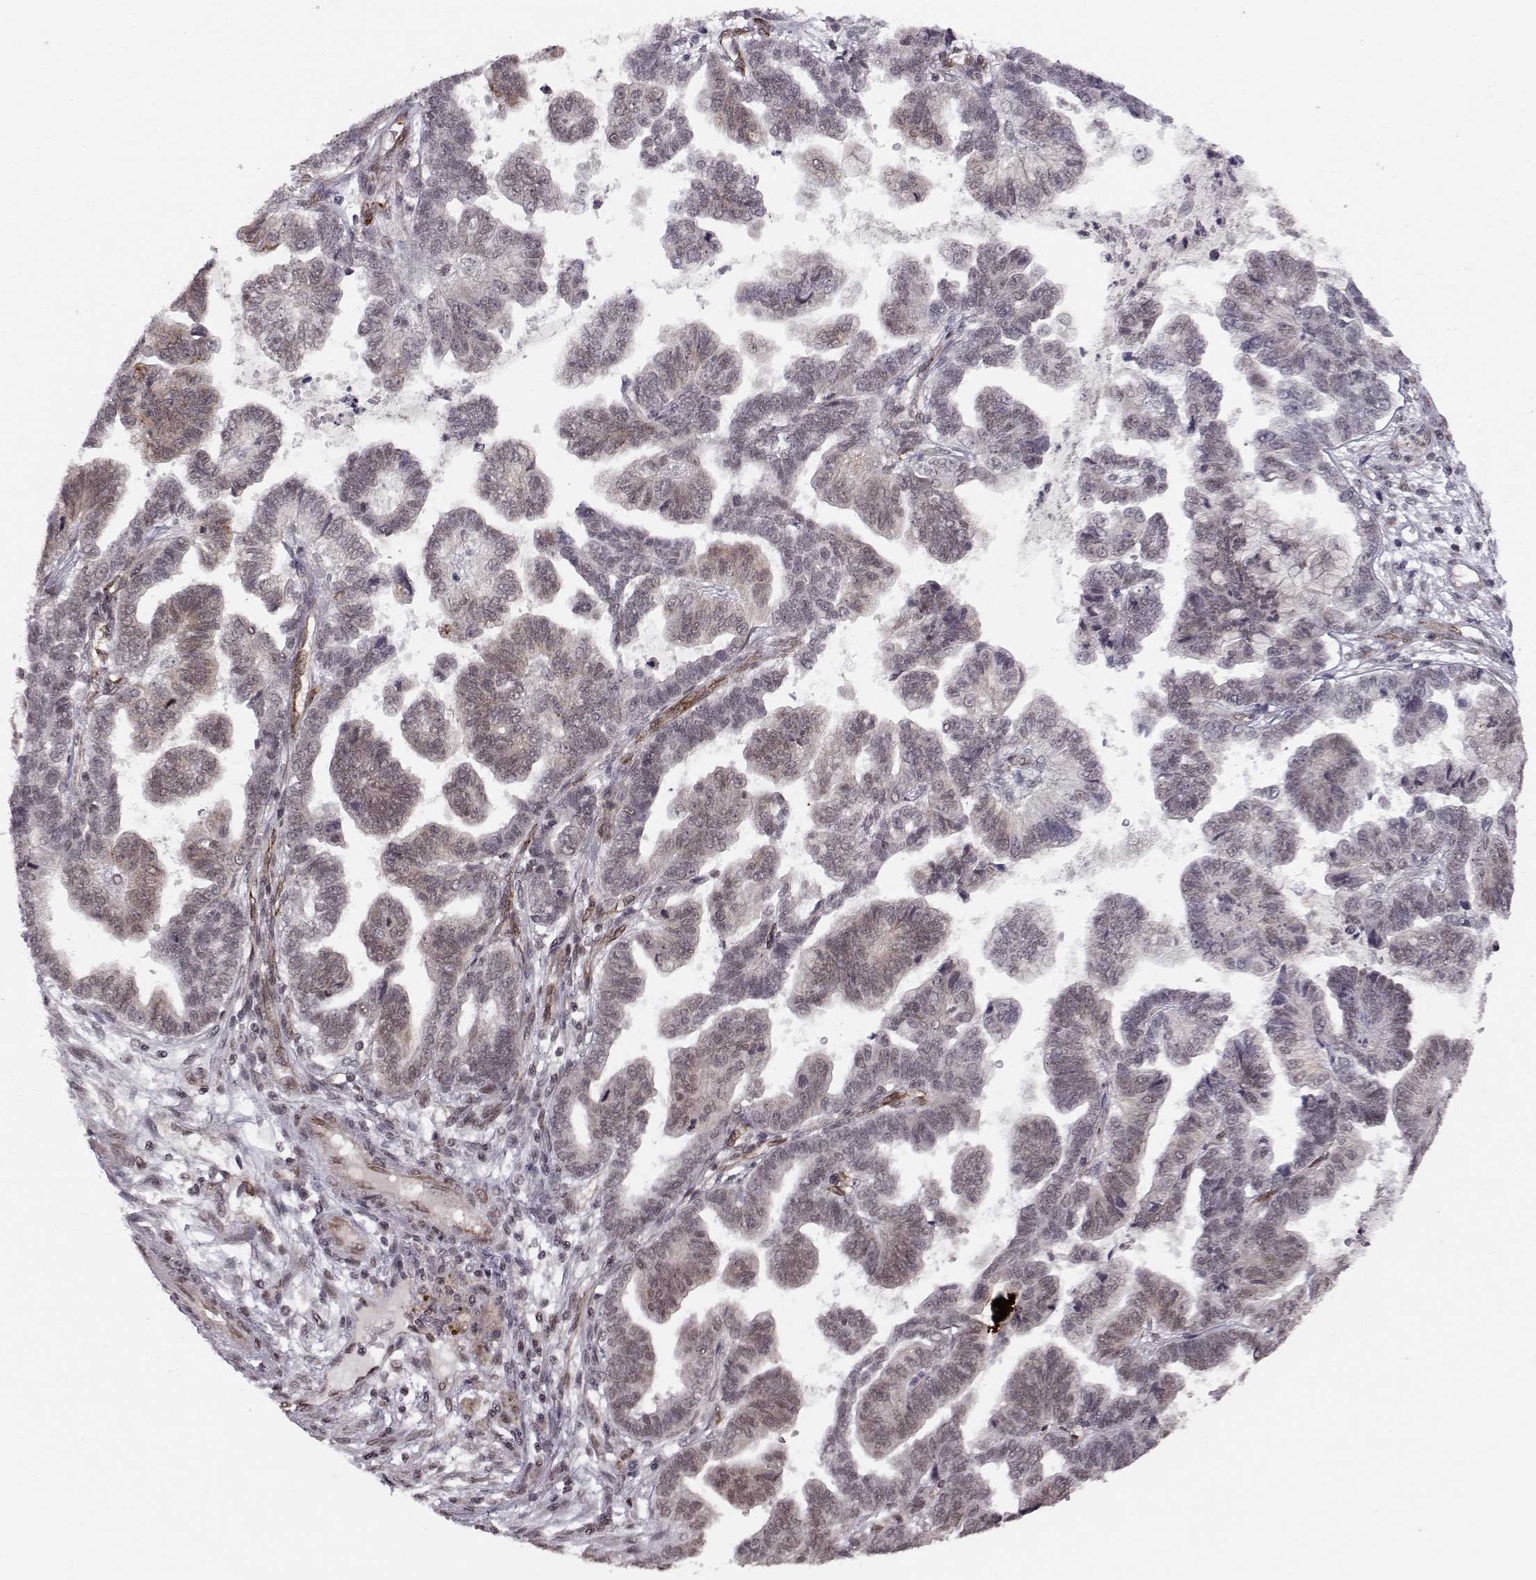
{"staining": {"intensity": "negative", "quantity": "none", "location": "none"}, "tissue": "stomach cancer", "cell_type": "Tumor cells", "image_type": "cancer", "snomed": [{"axis": "morphology", "description": "Adenocarcinoma, NOS"}, {"axis": "topography", "description": "Stomach"}], "caption": "Histopathology image shows no significant protein positivity in tumor cells of stomach adenocarcinoma.", "gene": "KIF13B", "patient": {"sex": "male", "age": 83}}